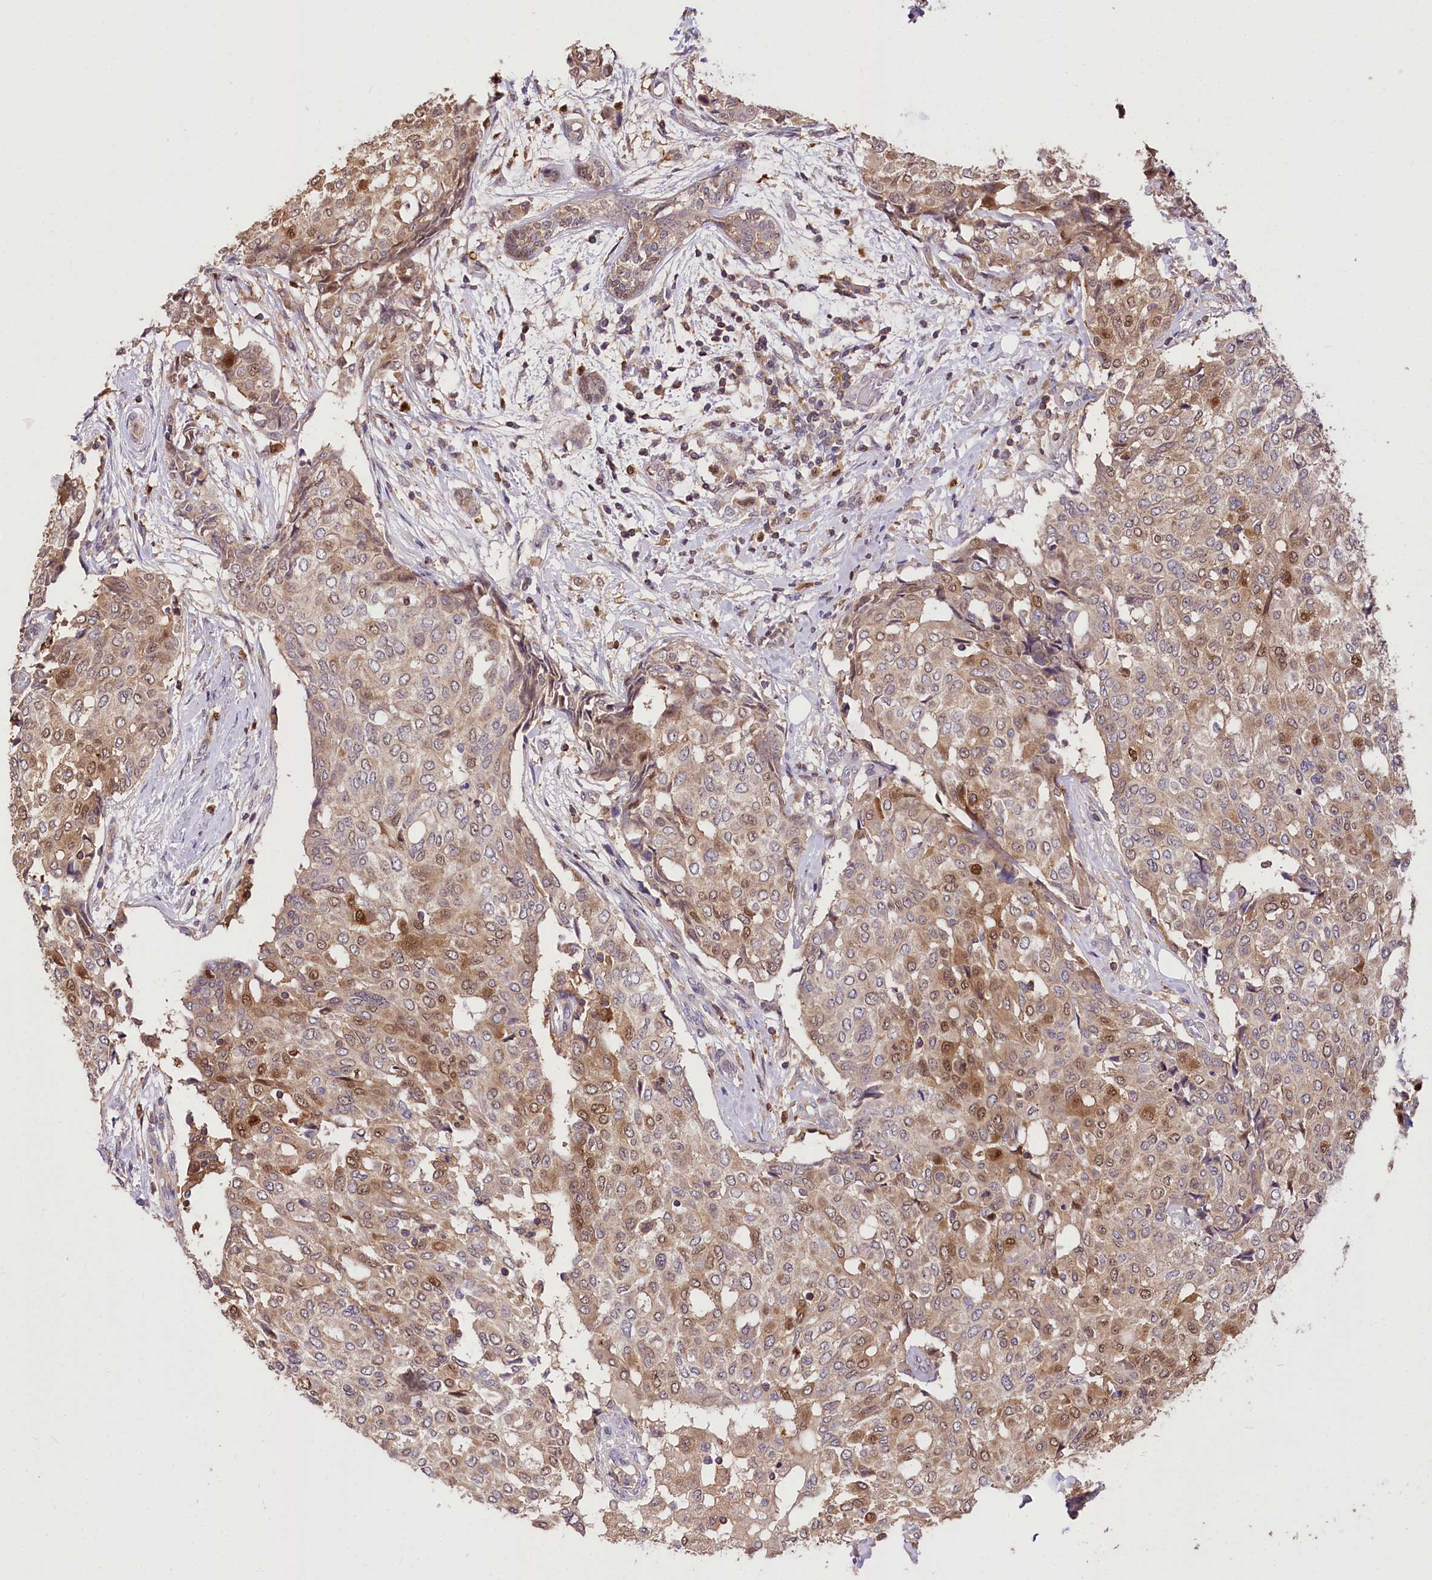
{"staining": {"intensity": "moderate", "quantity": "25%-75%", "location": "cytoplasmic/membranous,nuclear"}, "tissue": "breast cancer", "cell_type": "Tumor cells", "image_type": "cancer", "snomed": [{"axis": "morphology", "description": "Lobular carcinoma"}, {"axis": "topography", "description": "Breast"}], "caption": "About 25%-75% of tumor cells in breast cancer (lobular carcinoma) display moderate cytoplasmic/membranous and nuclear protein staining as visualized by brown immunohistochemical staining.", "gene": "SERGEF", "patient": {"sex": "female", "age": 51}}